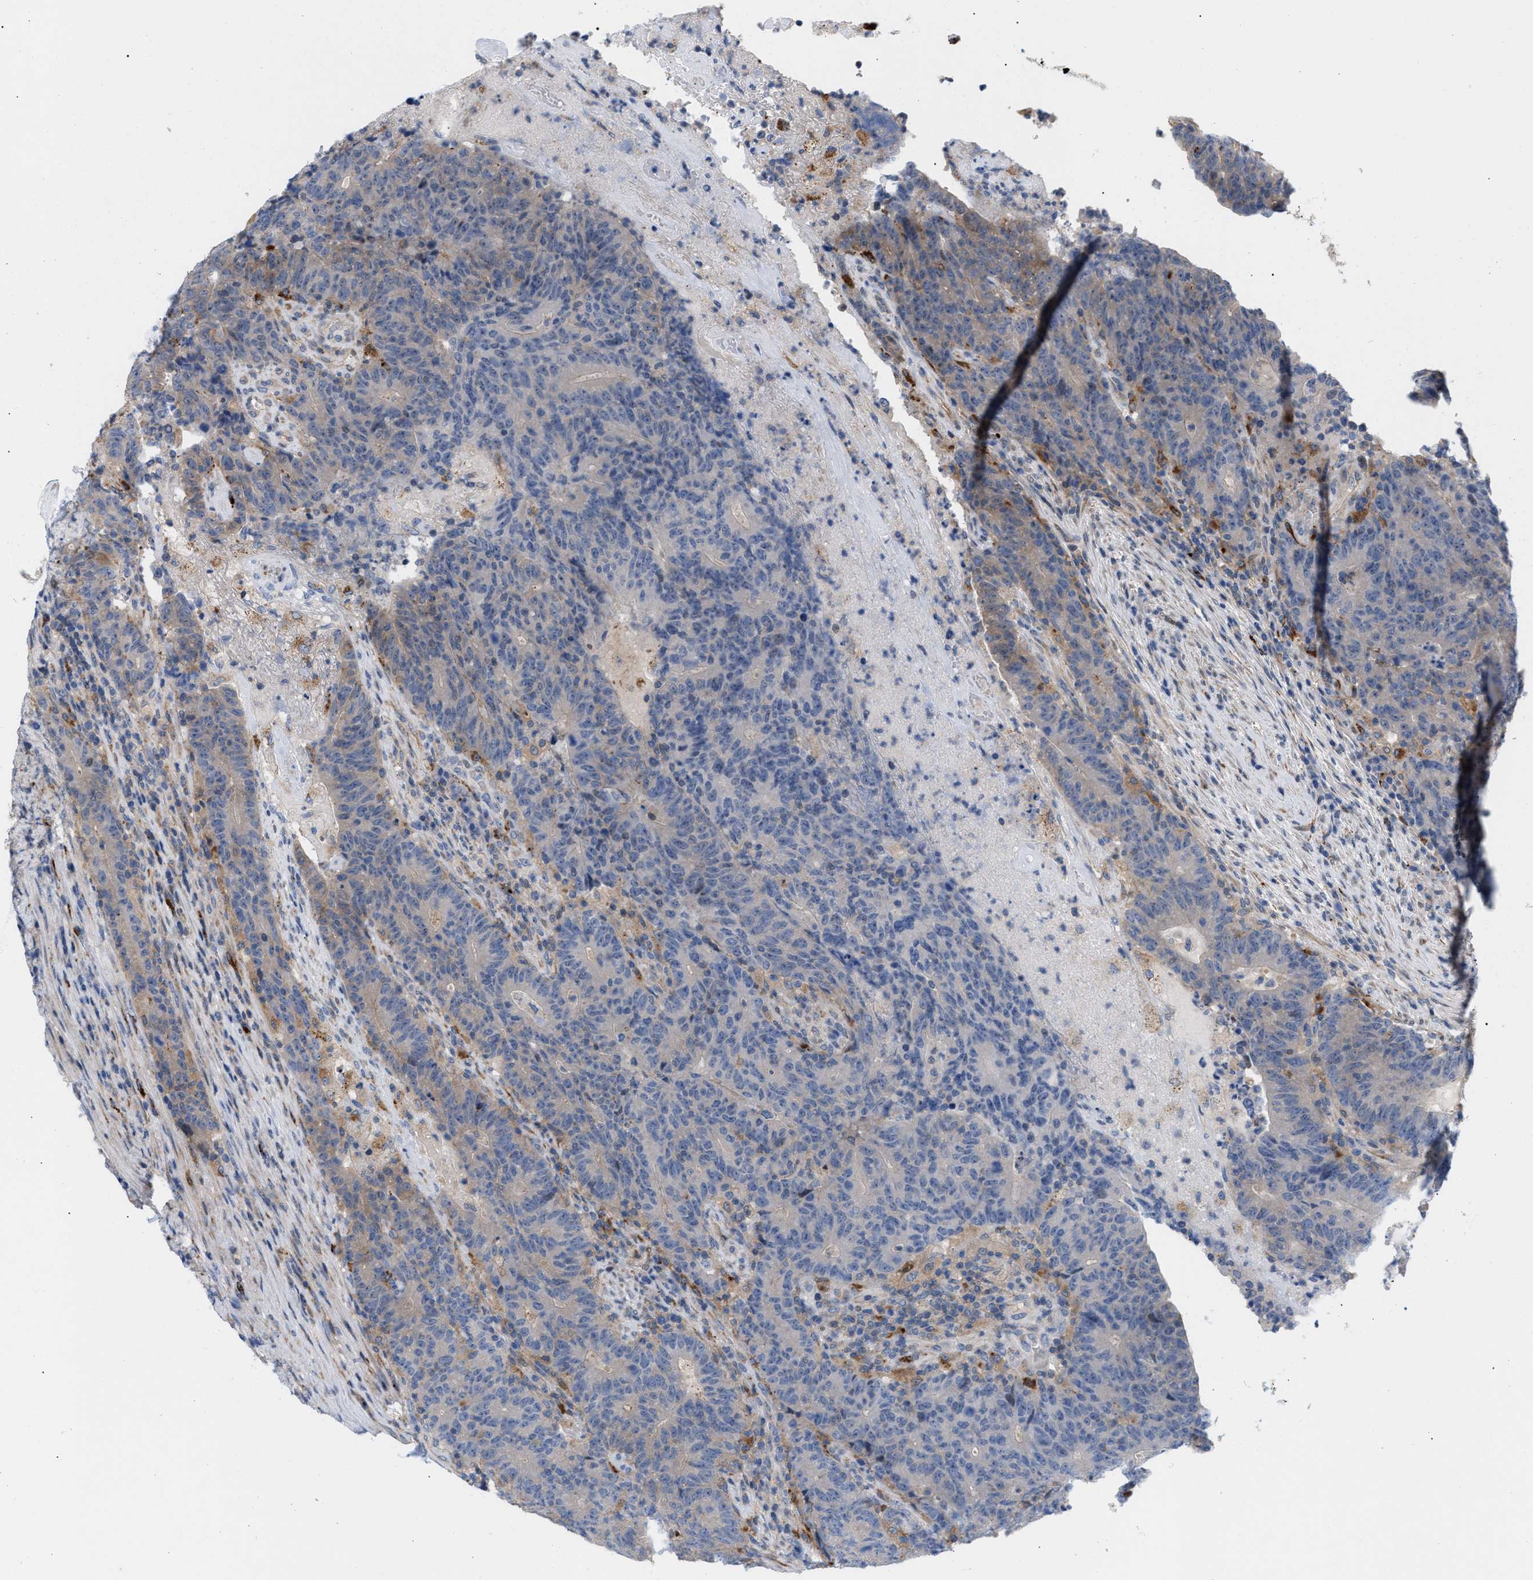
{"staining": {"intensity": "weak", "quantity": "<25%", "location": "cytoplasmic/membranous"}, "tissue": "colorectal cancer", "cell_type": "Tumor cells", "image_type": "cancer", "snomed": [{"axis": "morphology", "description": "Normal tissue, NOS"}, {"axis": "morphology", "description": "Adenocarcinoma, NOS"}, {"axis": "topography", "description": "Colon"}], "caption": "IHC of human colorectal cancer exhibits no expression in tumor cells. (DAB immunohistochemistry visualized using brightfield microscopy, high magnification).", "gene": "MBTD1", "patient": {"sex": "female", "age": 75}}